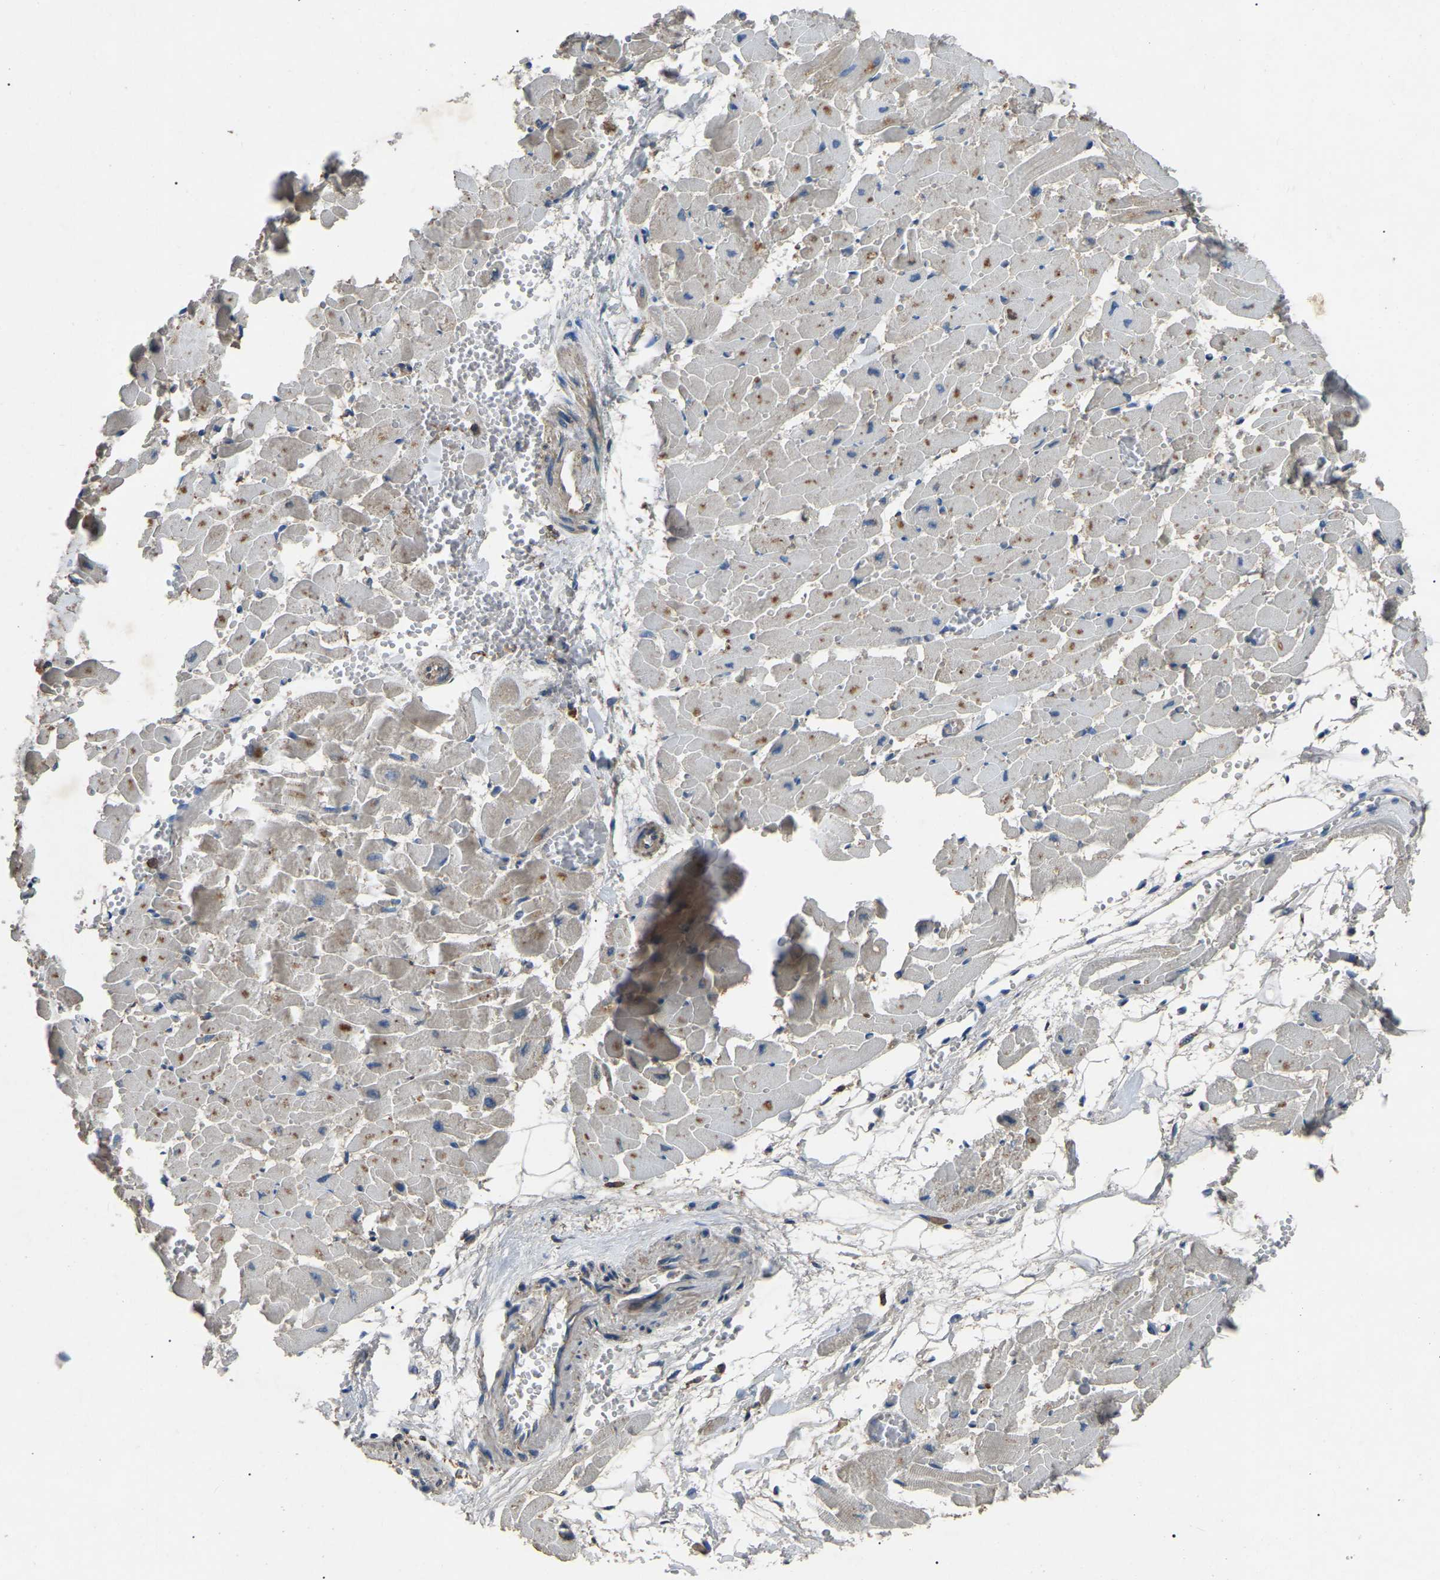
{"staining": {"intensity": "moderate", "quantity": "25%-75%", "location": "cytoplasmic/membranous"}, "tissue": "heart muscle", "cell_type": "Cardiomyocytes", "image_type": "normal", "snomed": [{"axis": "morphology", "description": "Normal tissue, NOS"}, {"axis": "topography", "description": "Heart"}], "caption": "Cardiomyocytes display moderate cytoplasmic/membranous expression in approximately 25%-75% of cells in normal heart muscle.", "gene": "AIMP1", "patient": {"sex": "female", "age": 19}}